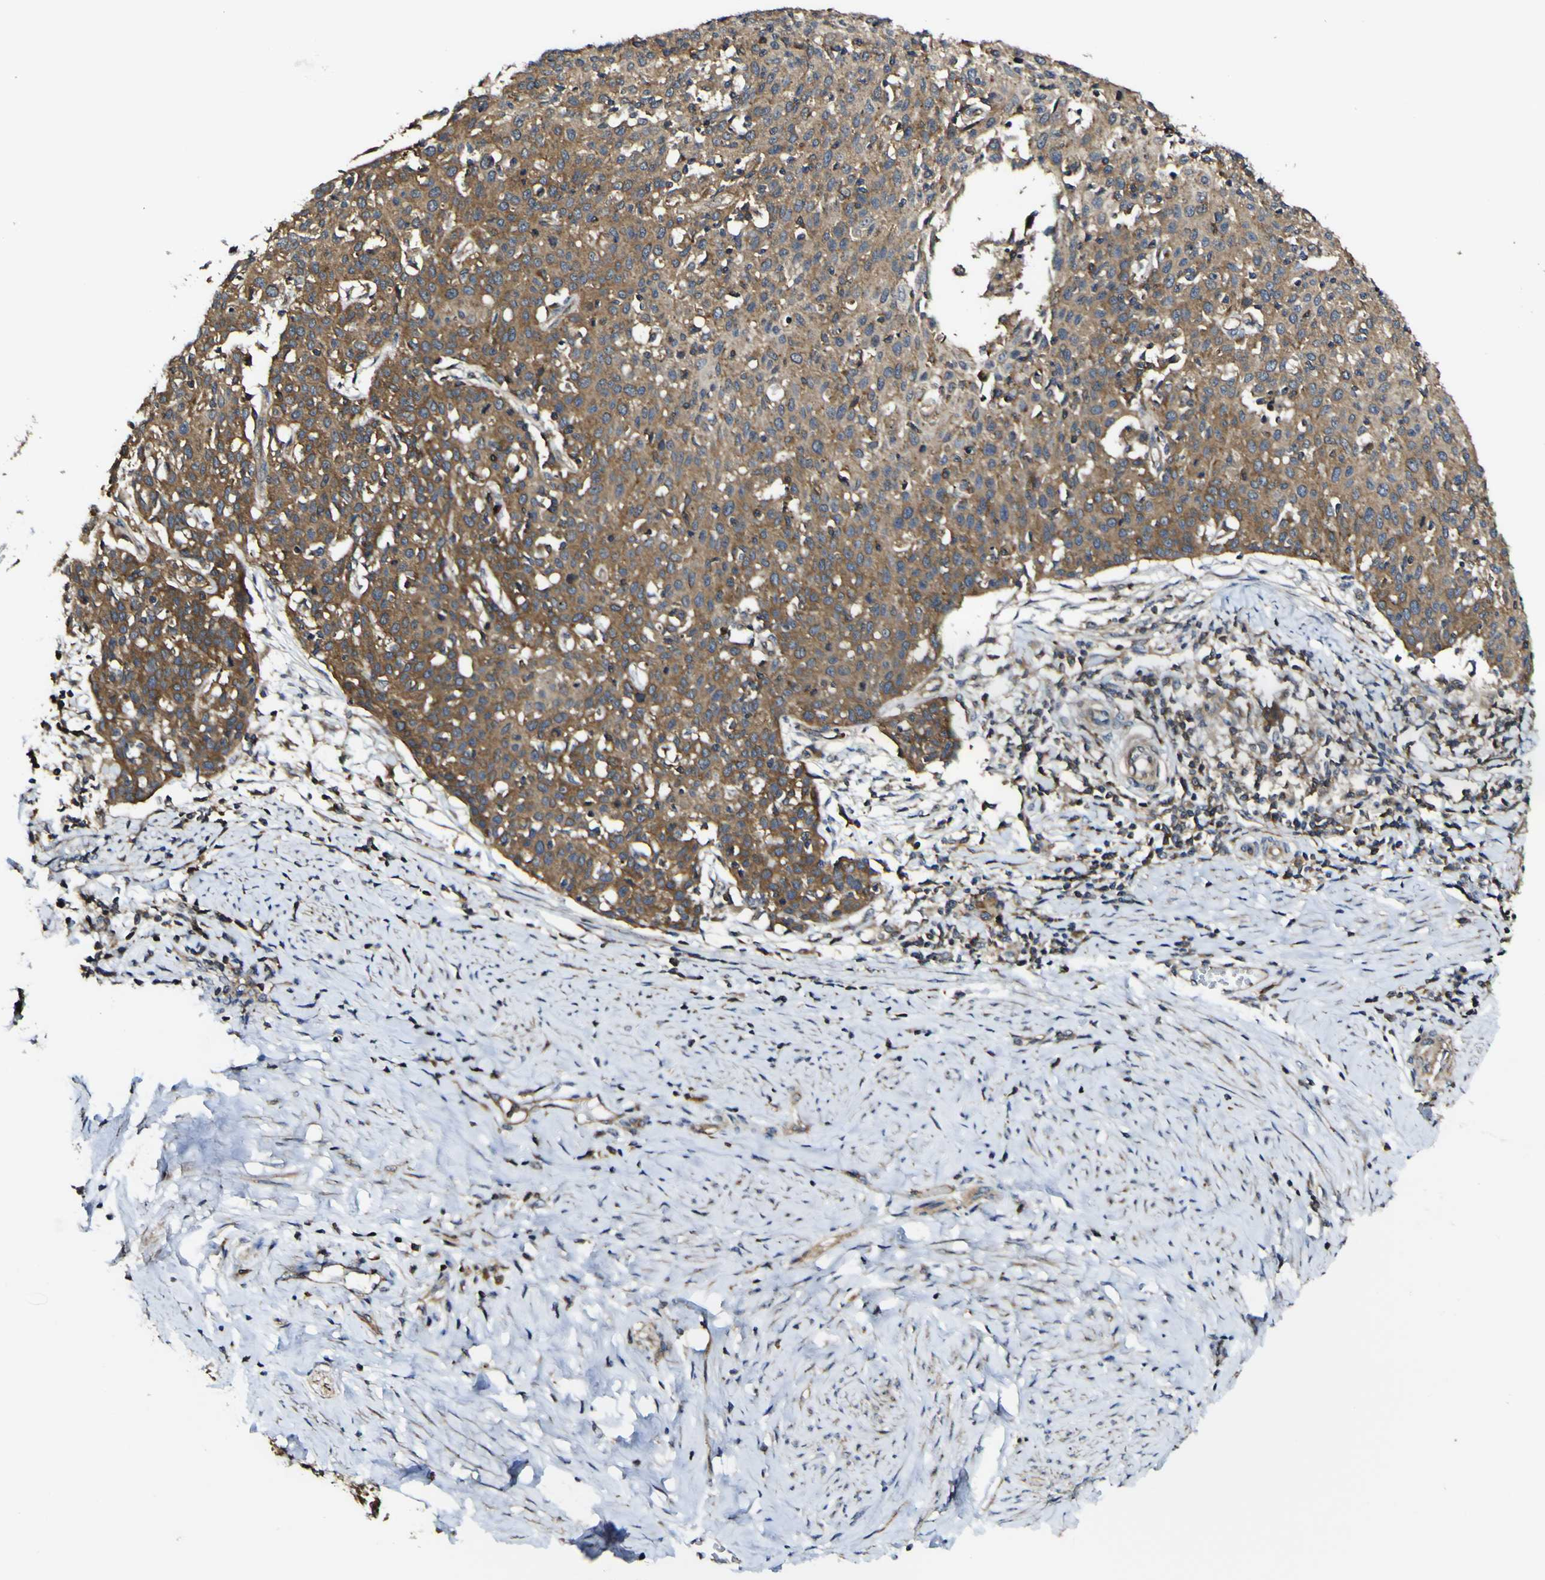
{"staining": {"intensity": "moderate", "quantity": ">75%", "location": "cytoplasmic/membranous"}, "tissue": "cervical cancer", "cell_type": "Tumor cells", "image_type": "cancer", "snomed": [{"axis": "morphology", "description": "Squamous cell carcinoma, NOS"}, {"axis": "topography", "description": "Cervix"}], "caption": "Brown immunohistochemical staining in cervical cancer (squamous cell carcinoma) displays moderate cytoplasmic/membranous expression in about >75% of tumor cells. (Brightfield microscopy of DAB IHC at high magnification).", "gene": "TNIK", "patient": {"sex": "female", "age": 38}}